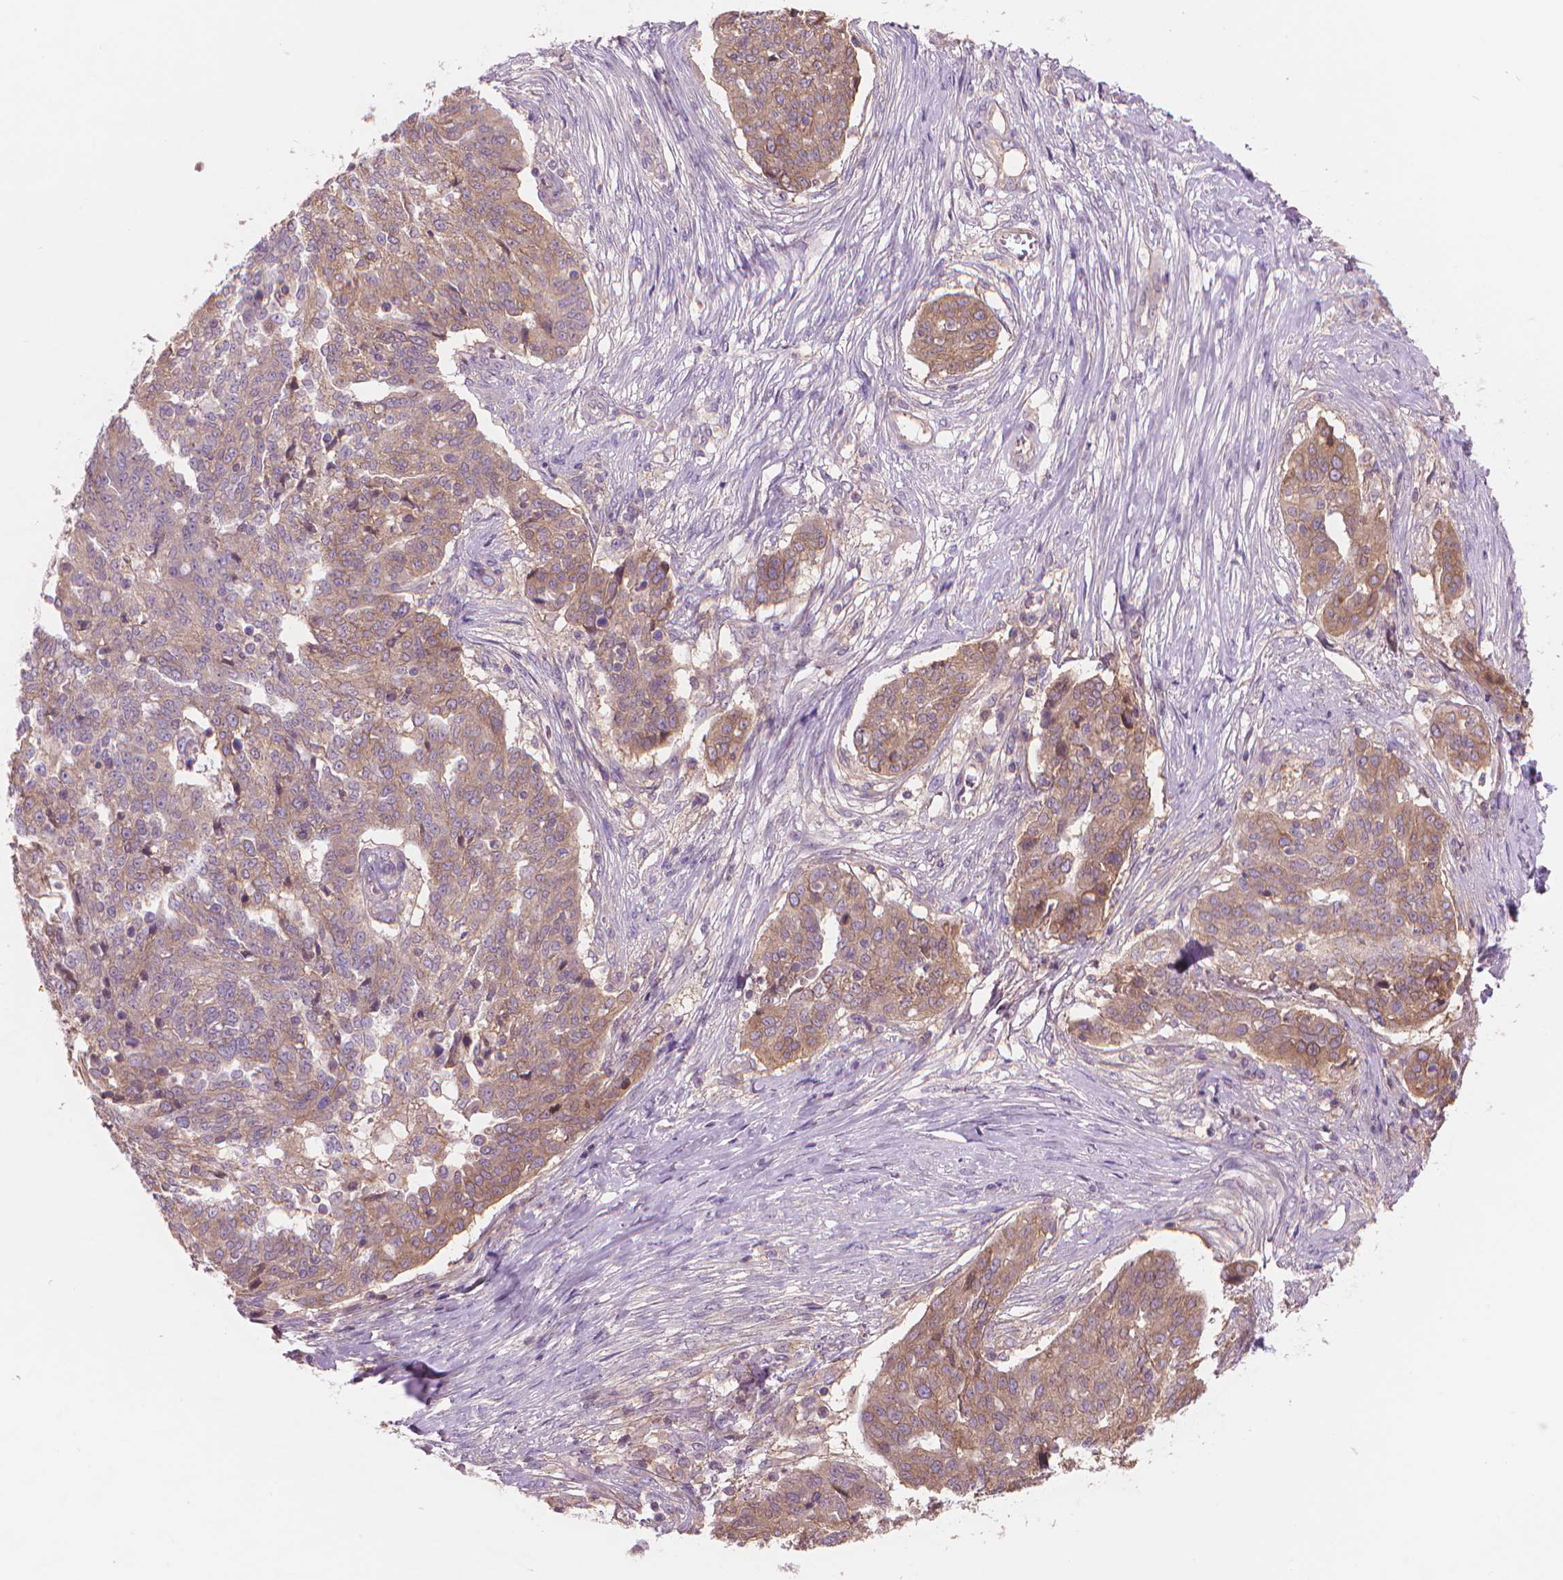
{"staining": {"intensity": "moderate", "quantity": ">75%", "location": "cytoplasmic/membranous"}, "tissue": "ovarian cancer", "cell_type": "Tumor cells", "image_type": "cancer", "snomed": [{"axis": "morphology", "description": "Cystadenocarcinoma, serous, NOS"}, {"axis": "topography", "description": "Ovary"}], "caption": "A histopathology image showing moderate cytoplasmic/membranous positivity in about >75% of tumor cells in ovarian cancer, as visualized by brown immunohistochemical staining.", "gene": "ENSG00000187186", "patient": {"sex": "female", "age": 67}}